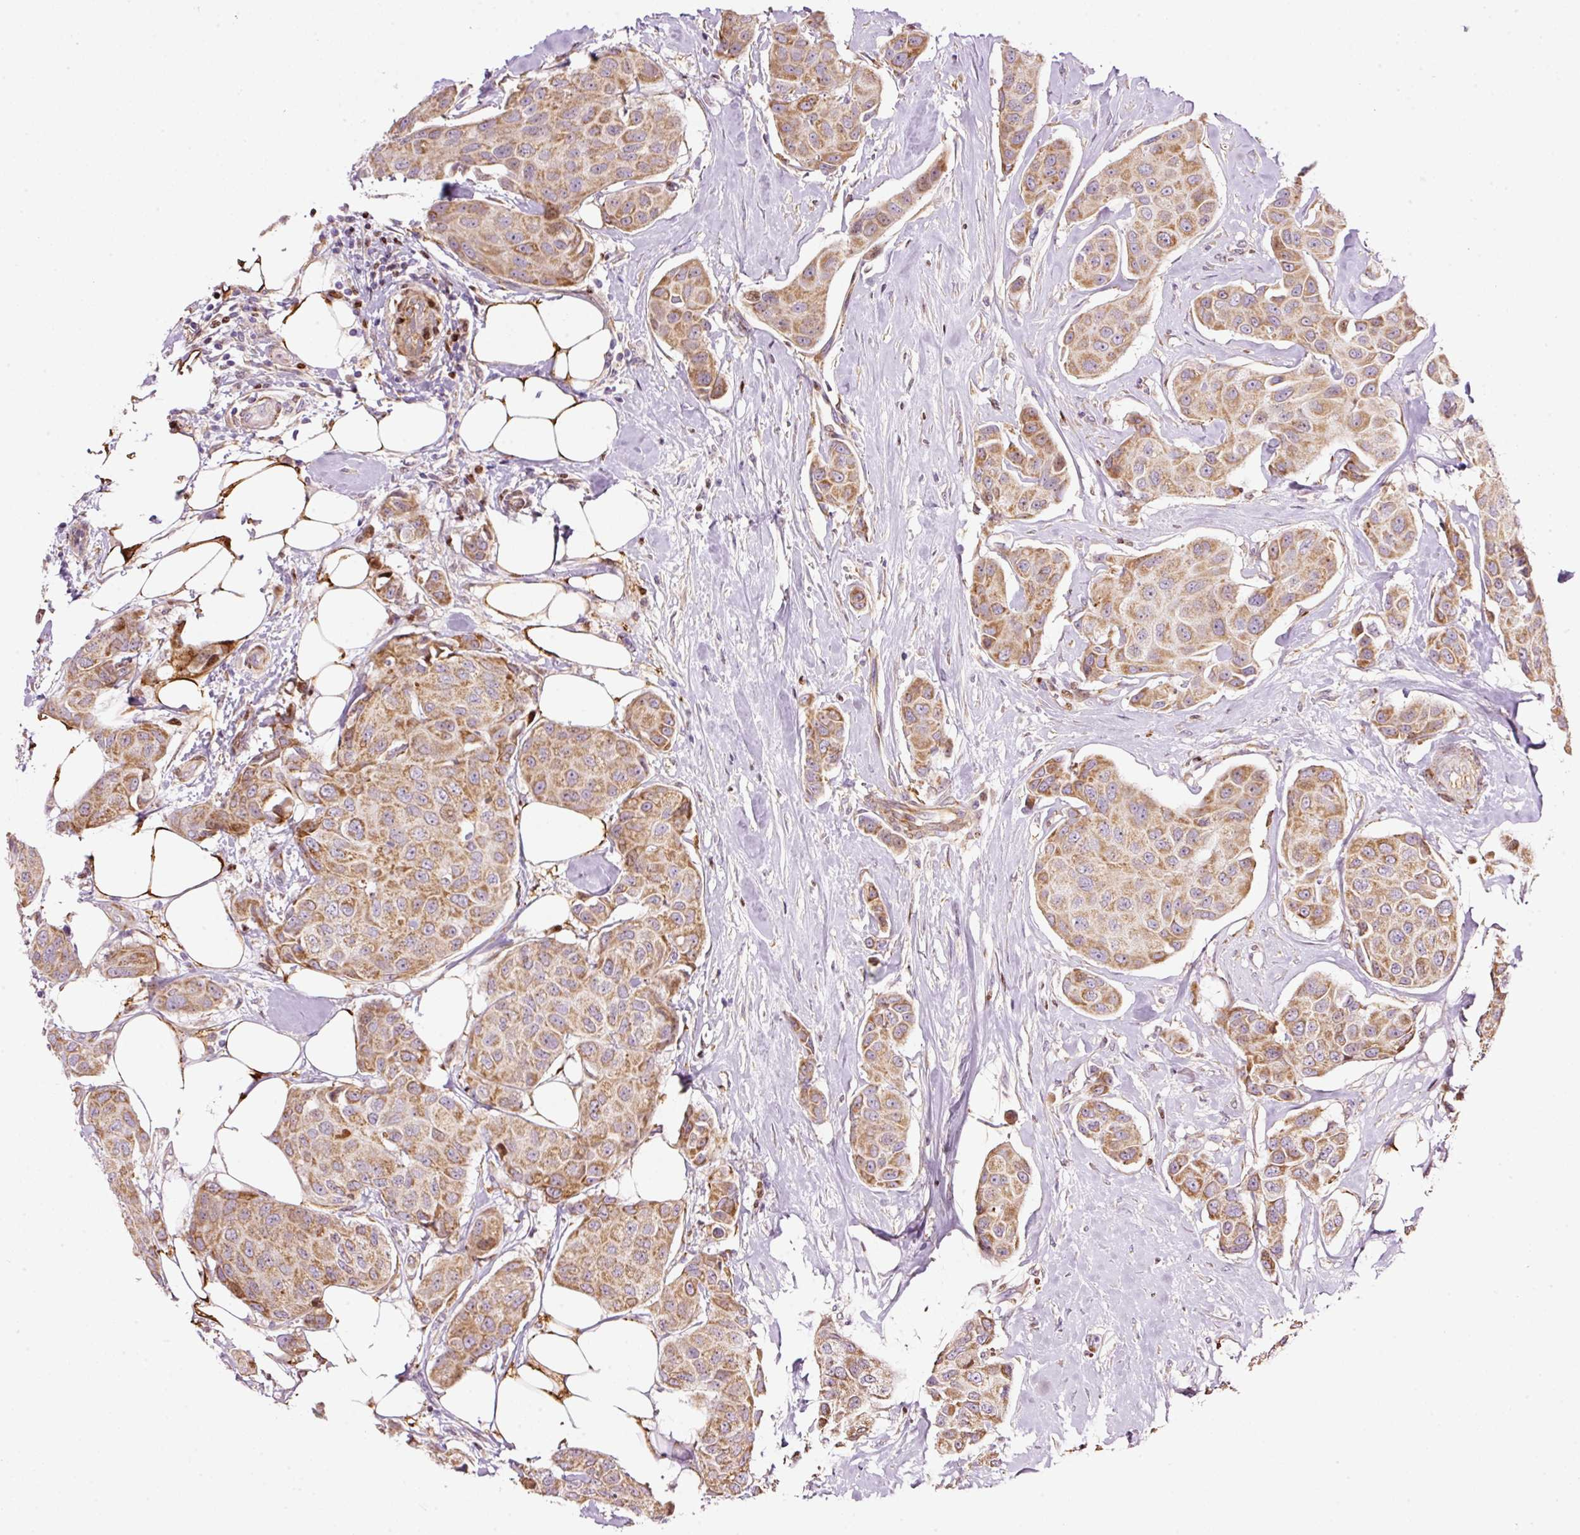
{"staining": {"intensity": "moderate", "quantity": ">75%", "location": "cytoplasmic/membranous"}, "tissue": "breast cancer", "cell_type": "Tumor cells", "image_type": "cancer", "snomed": [{"axis": "morphology", "description": "Duct carcinoma"}, {"axis": "topography", "description": "Breast"}, {"axis": "topography", "description": "Lymph node"}], "caption": "Brown immunohistochemical staining in intraductal carcinoma (breast) exhibits moderate cytoplasmic/membranous positivity in about >75% of tumor cells.", "gene": "TMEM8B", "patient": {"sex": "female", "age": 80}}